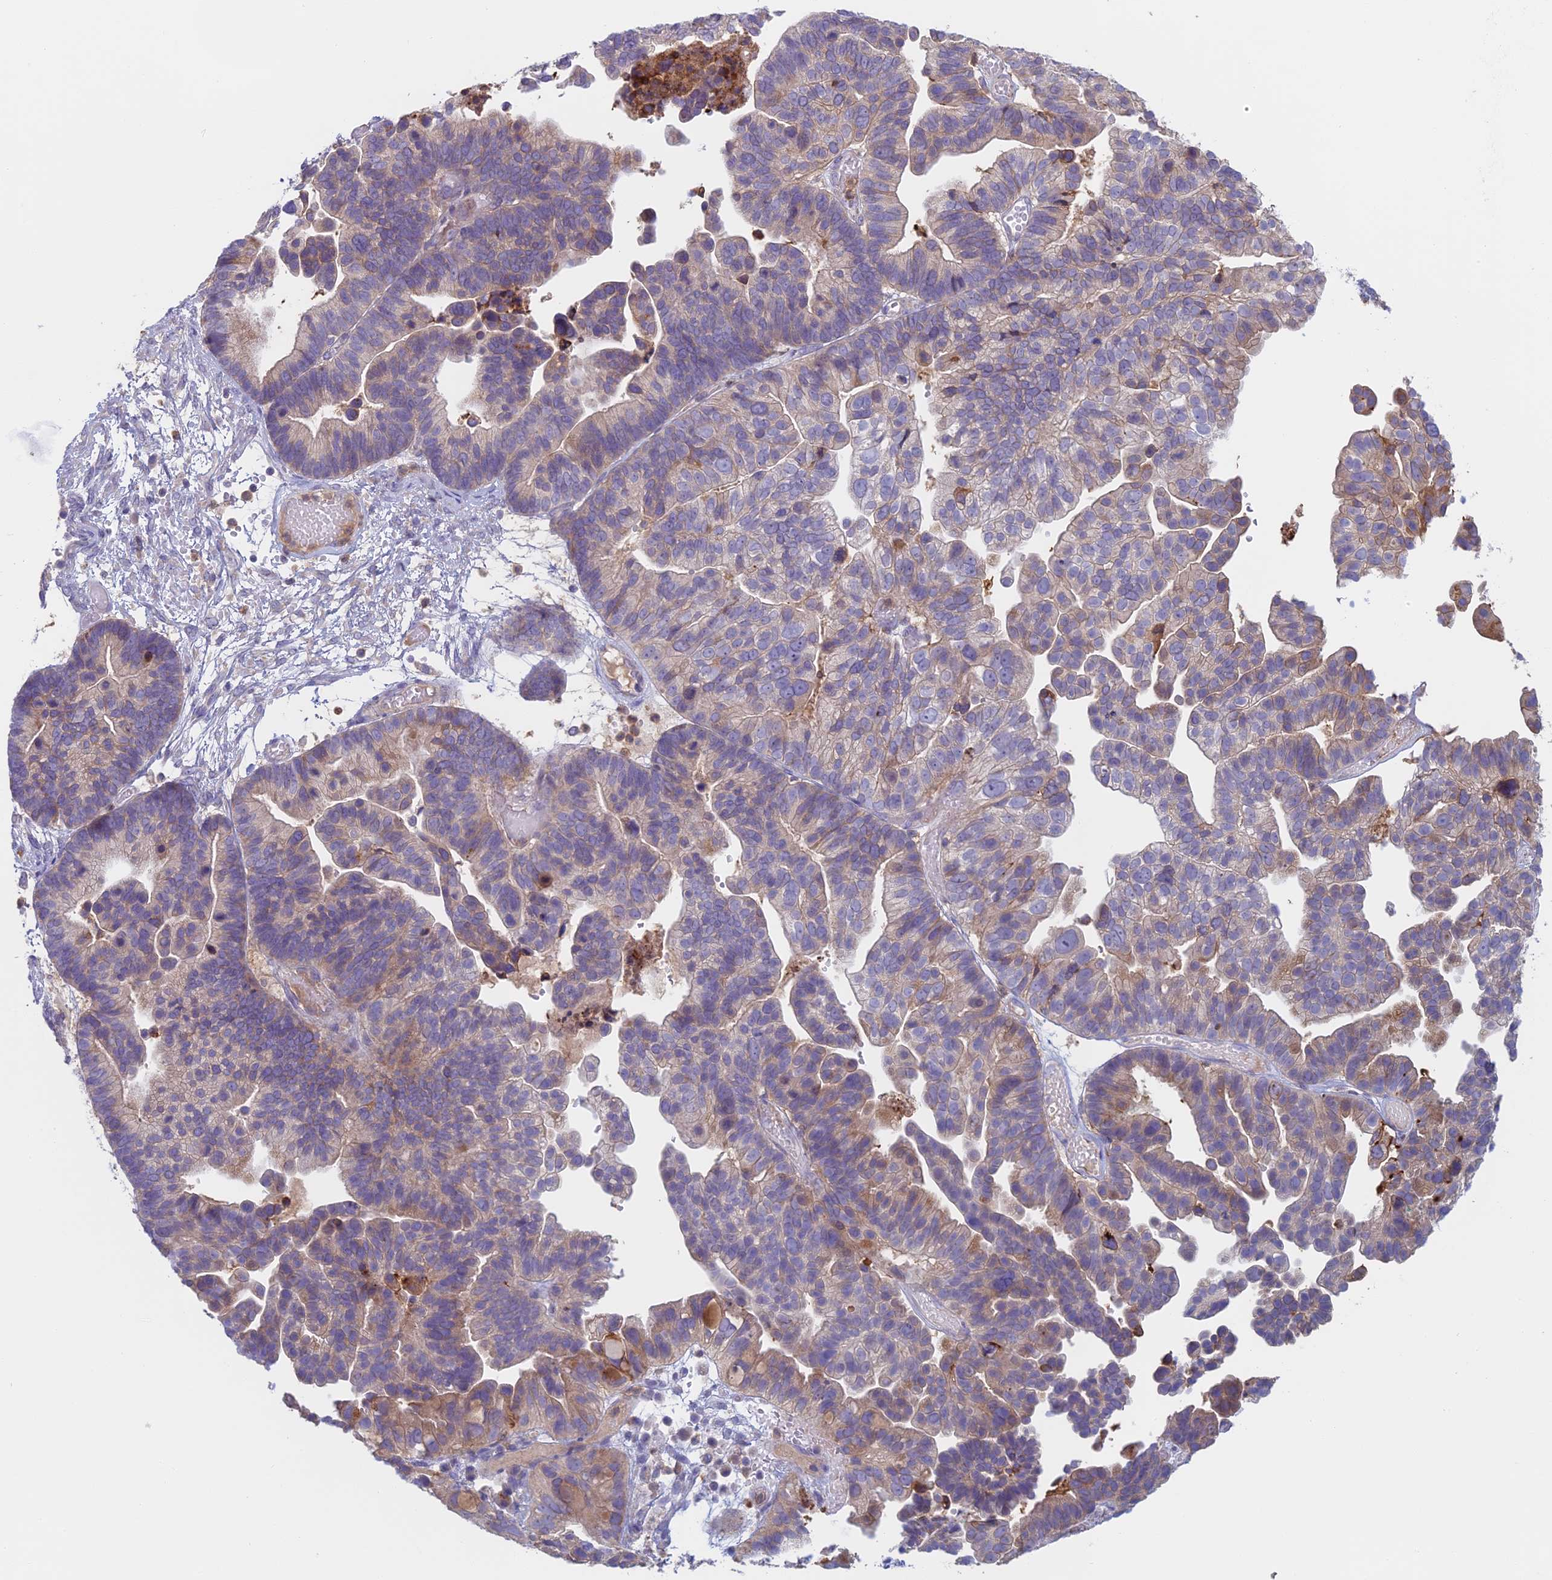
{"staining": {"intensity": "moderate", "quantity": ">75%", "location": "cytoplasmic/membranous"}, "tissue": "ovarian cancer", "cell_type": "Tumor cells", "image_type": "cancer", "snomed": [{"axis": "morphology", "description": "Cystadenocarcinoma, serous, NOS"}, {"axis": "topography", "description": "Ovary"}], "caption": "Tumor cells demonstrate medium levels of moderate cytoplasmic/membranous expression in about >75% of cells in serous cystadenocarcinoma (ovarian). (IHC, brightfield microscopy, high magnification).", "gene": "IFTAP", "patient": {"sex": "female", "age": 56}}